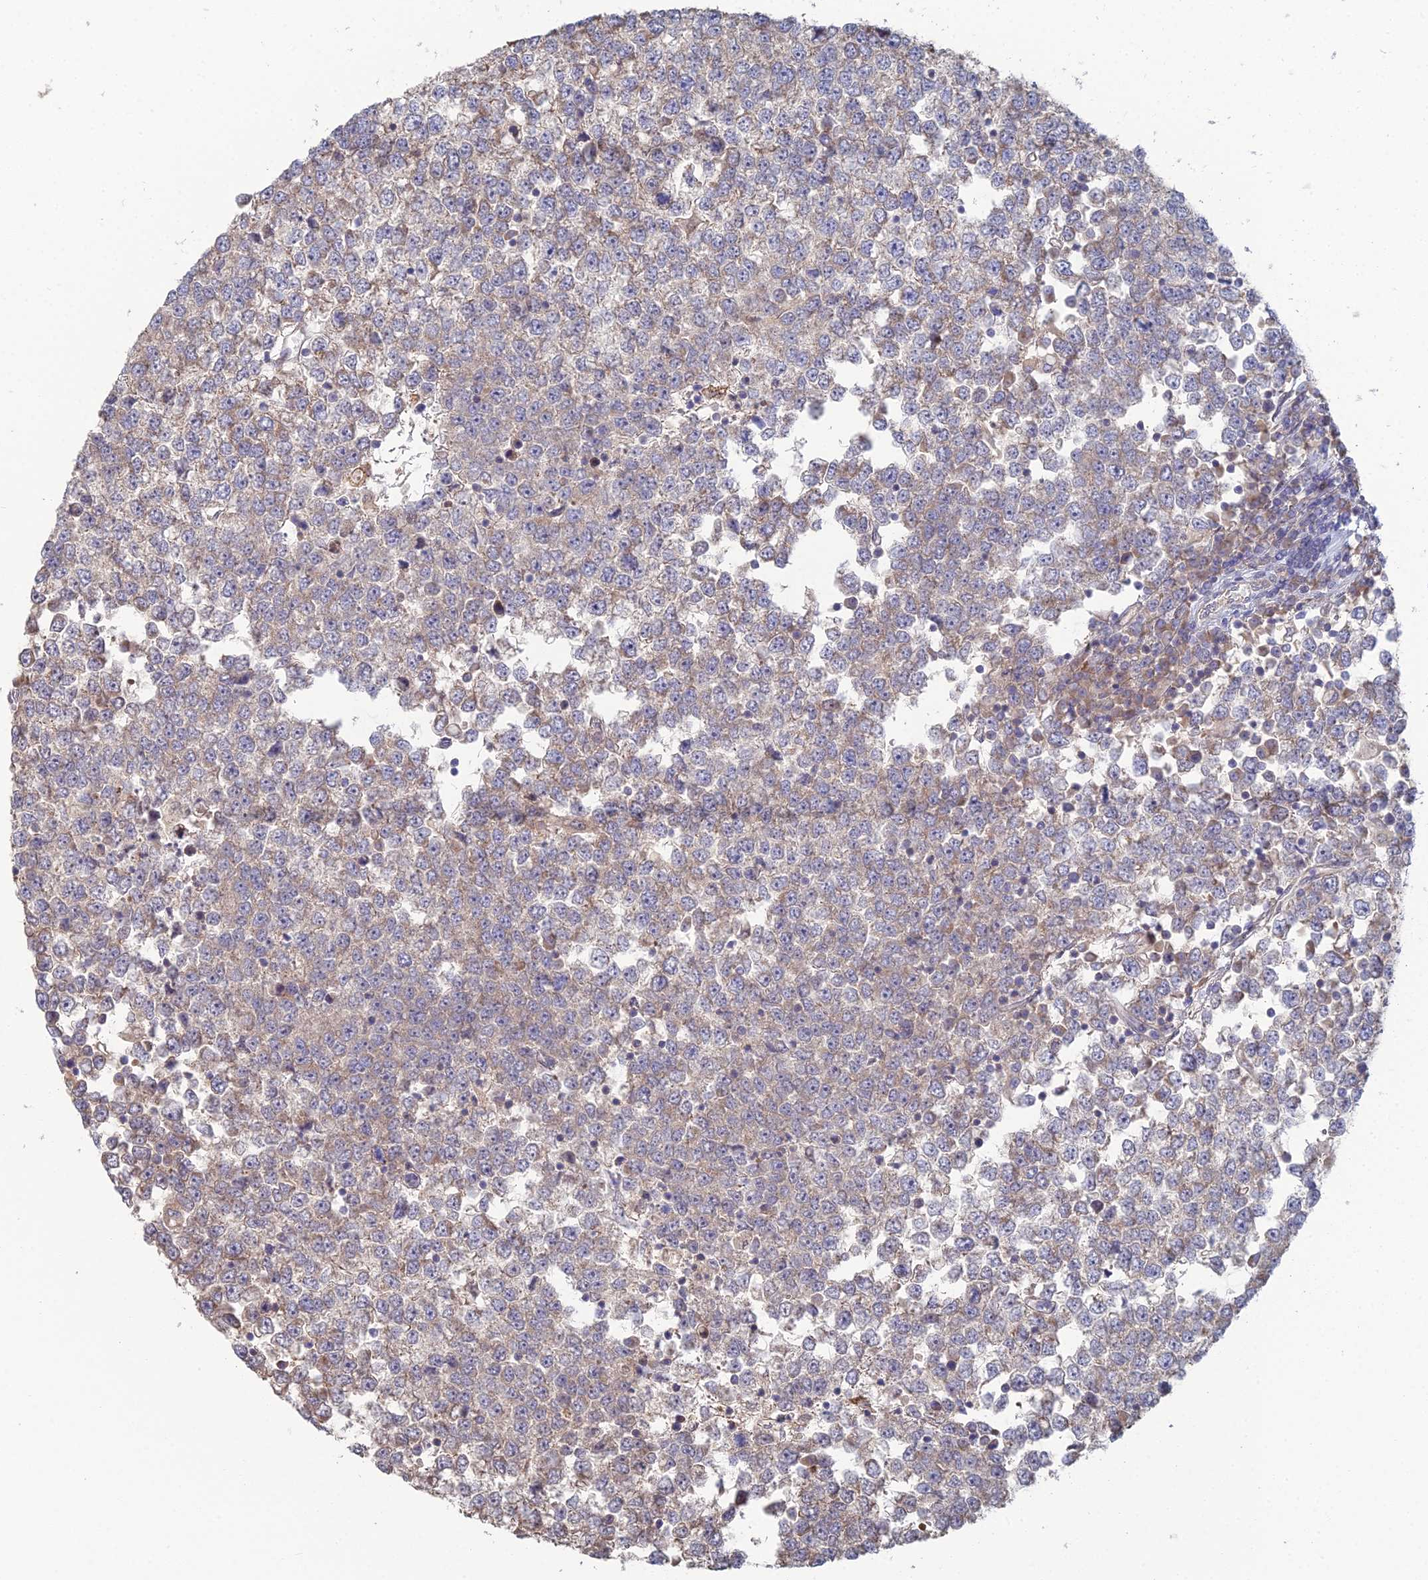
{"staining": {"intensity": "moderate", "quantity": "25%-75%", "location": "cytoplasmic/membranous"}, "tissue": "testis cancer", "cell_type": "Tumor cells", "image_type": "cancer", "snomed": [{"axis": "morphology", "description": "Seminoma, NOS"}, {"axis": "topography", "description": "Testis"}], "caption": "Testis cancer (seminoma) was stained to show a protein in brown. There is medium levels of moderate cytoplasmic/membranous positivity in about 25%-75% of tumor cells.", "gene": "ARL16", "patient": {"sex": "male", "age": 65}}